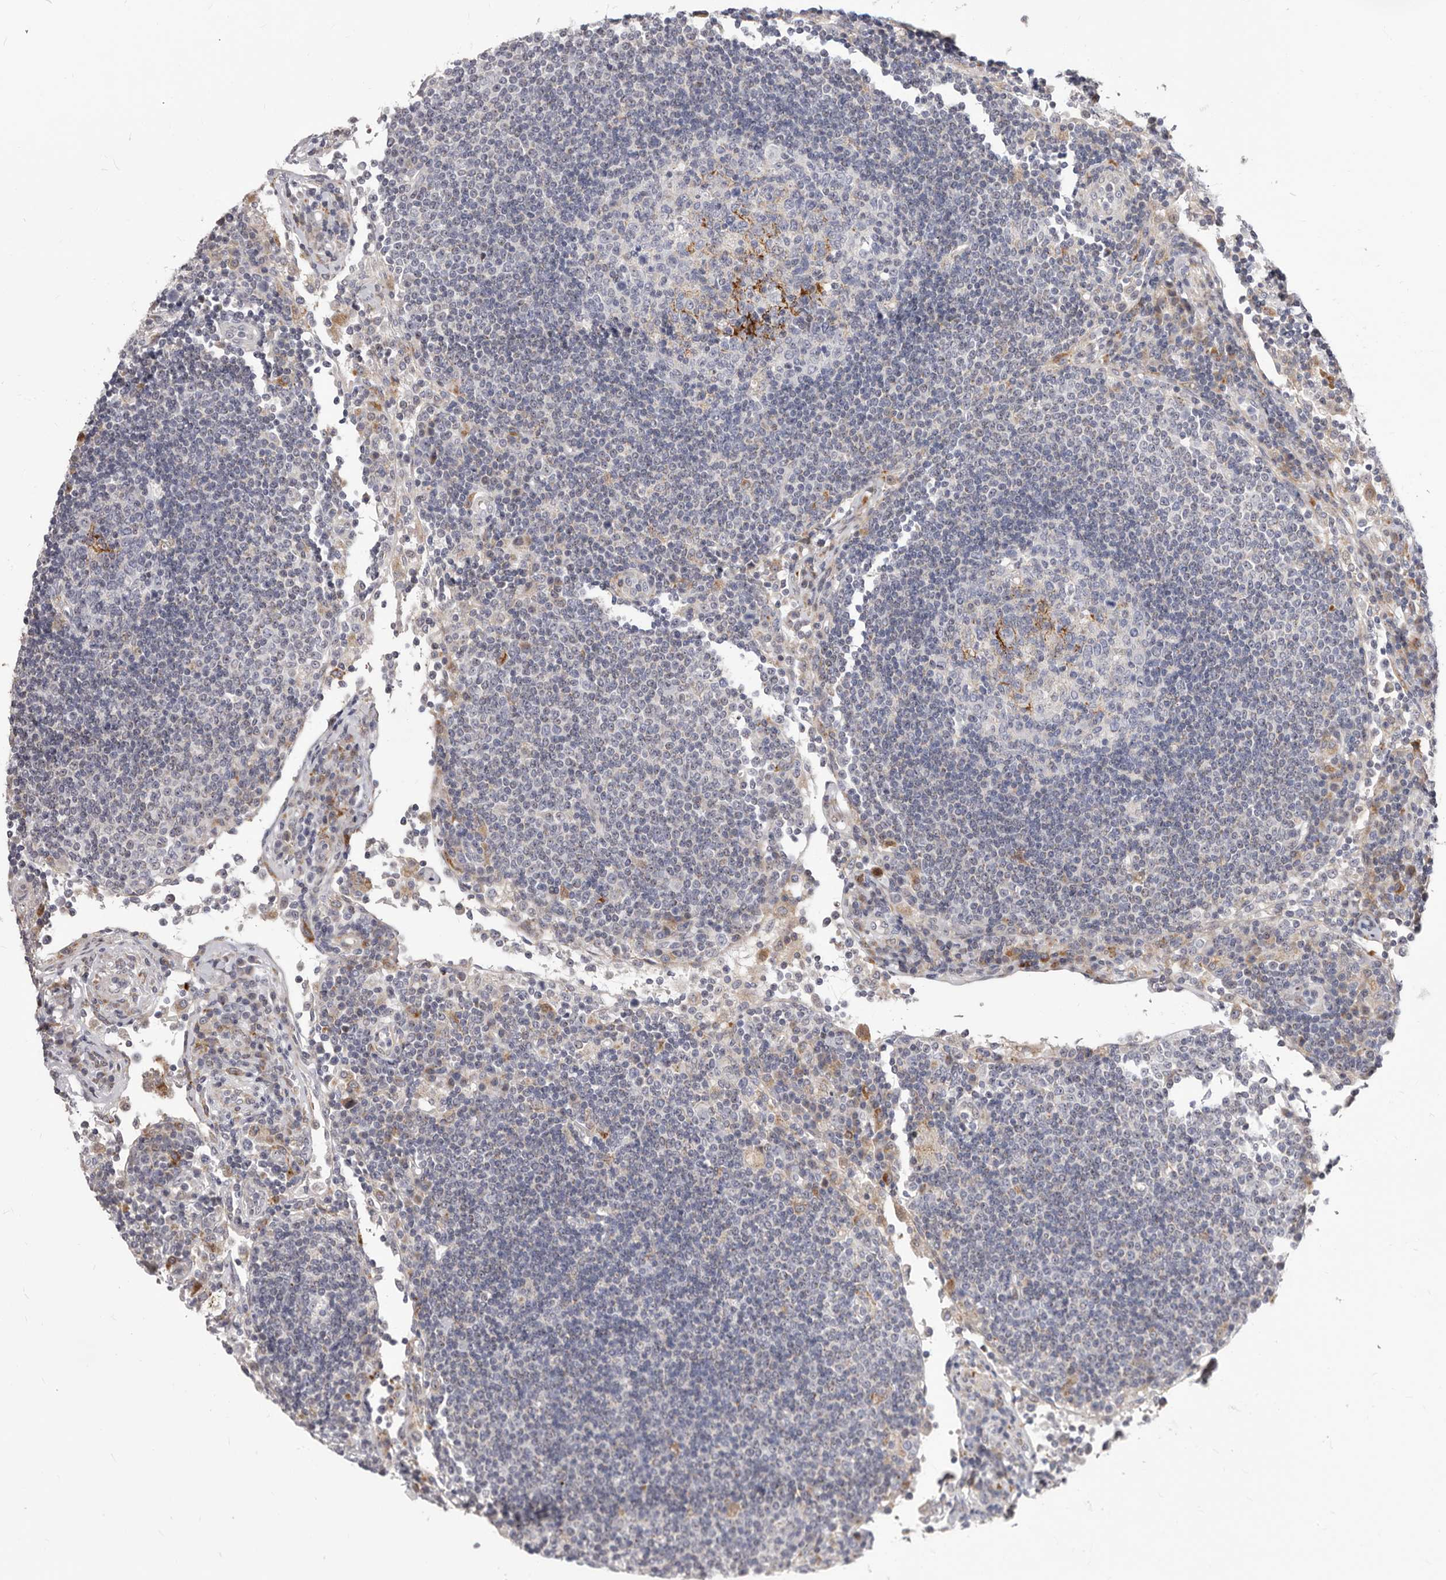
{"staining": {"intensity": "negative", "quantity": "none", "location": "none"}, "tissue": "lymph node", "cell_type": "Germinal center cells", "image_type": "normal", "snomed": [{"axis": "morphology", "description": "Normal tissue, NOS"}, {"axis": "topography", "description": "Lymph node"}], "caption": "IHC micrograph of benign lymph node stained for a protein (brown), which shows no staining in germinal center cells. (DAB immunohistochemistry visualized using brightfield microscopy, high magnification).", "gene": "NUBPL", "patient": {"sex": "female", "age": 53}}